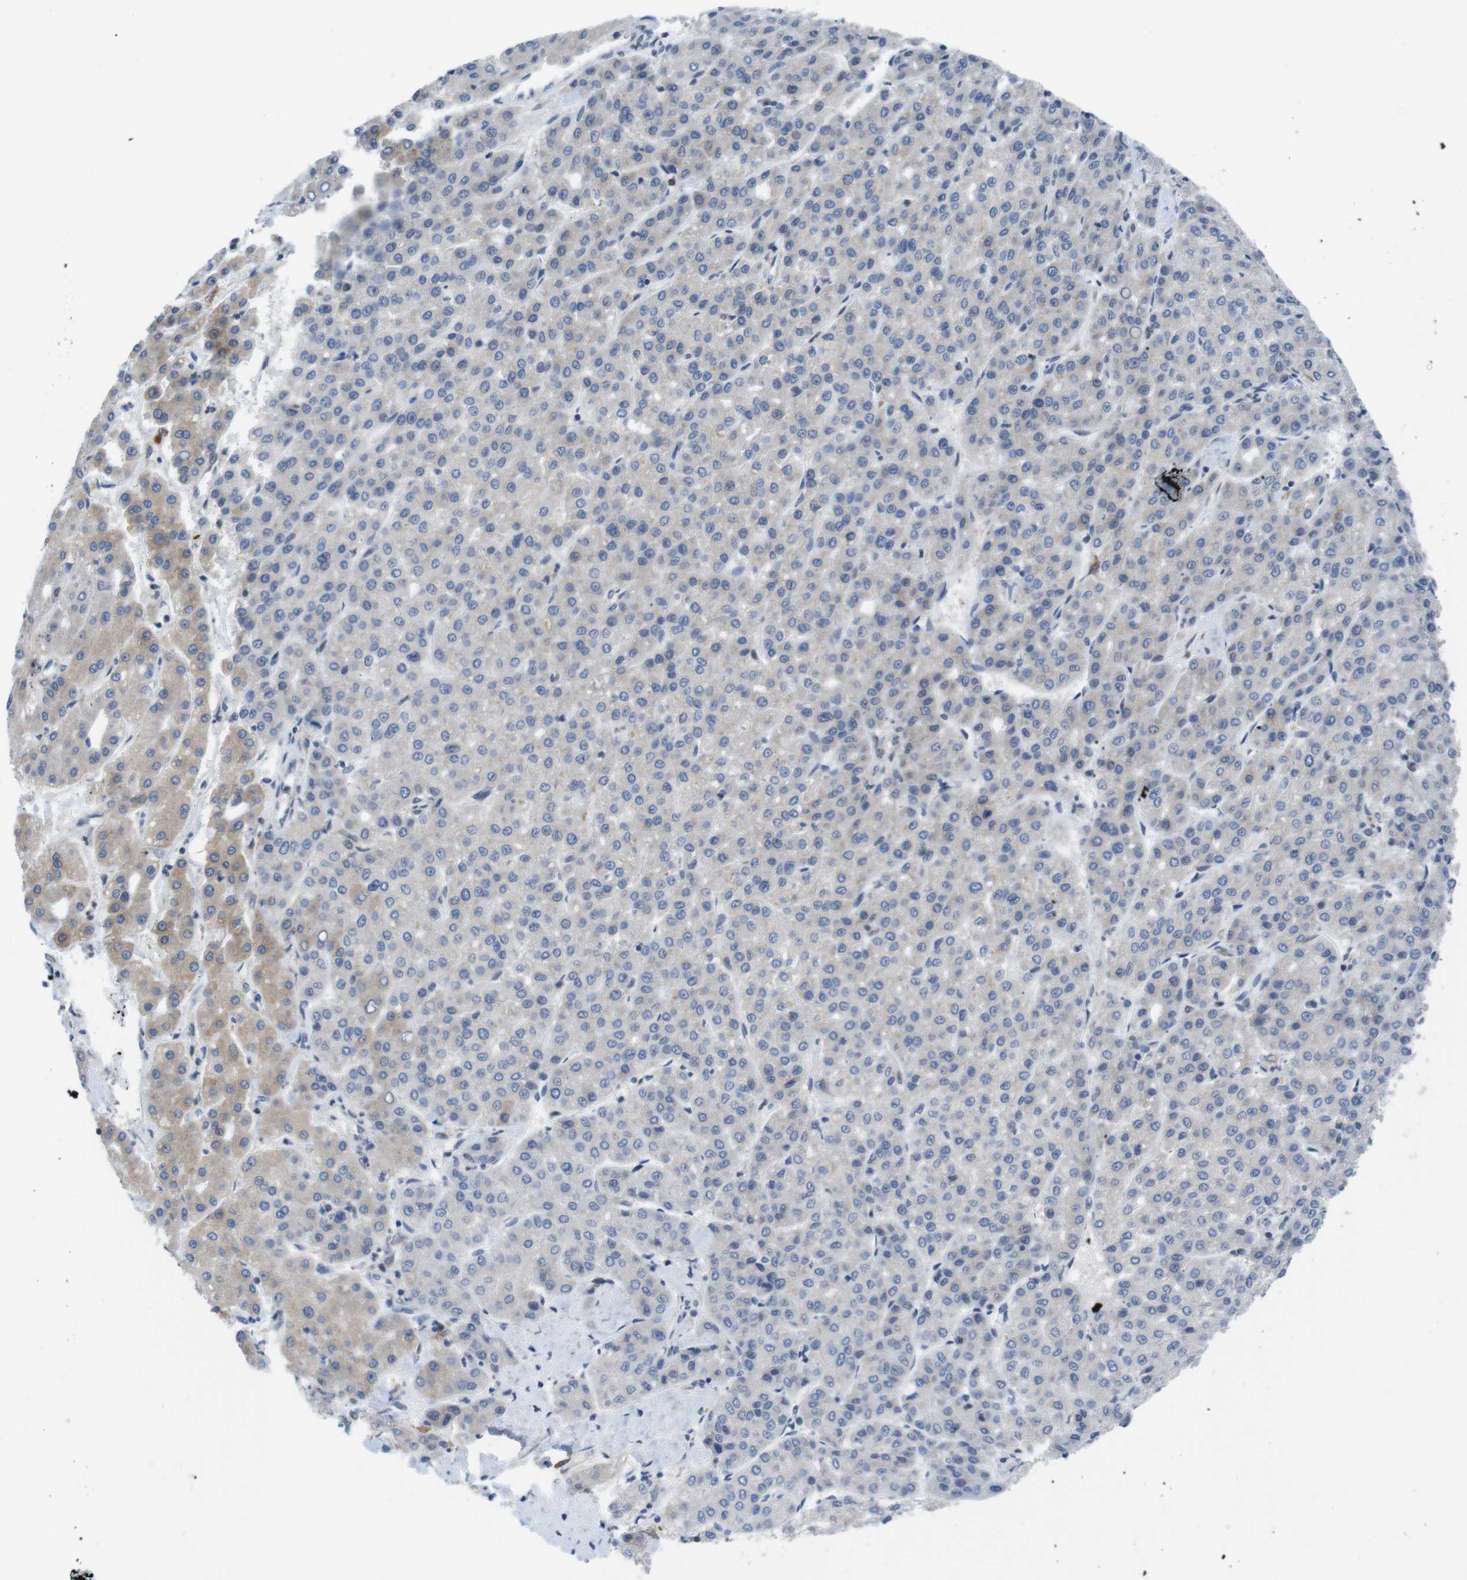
{"staining": {"intensity": "negative", "quantity": "none", "location": "none"}, "tissue": "liver cancer", "cell_type": "Tumor cells", "image_type": "cancer", "snomed": [{"axis": "morphology", "description": "Carcinoma, Hepatocellular, NOS"}, {"axis": "topography", "description": "Liver"}], "caption": "Protein analysis of liver cancer (hepatocellular carcinoma) displays no significant staining in tumor cells.", "gene": "ERGIC3", "patient": {"sex": "male", "age": 65}}